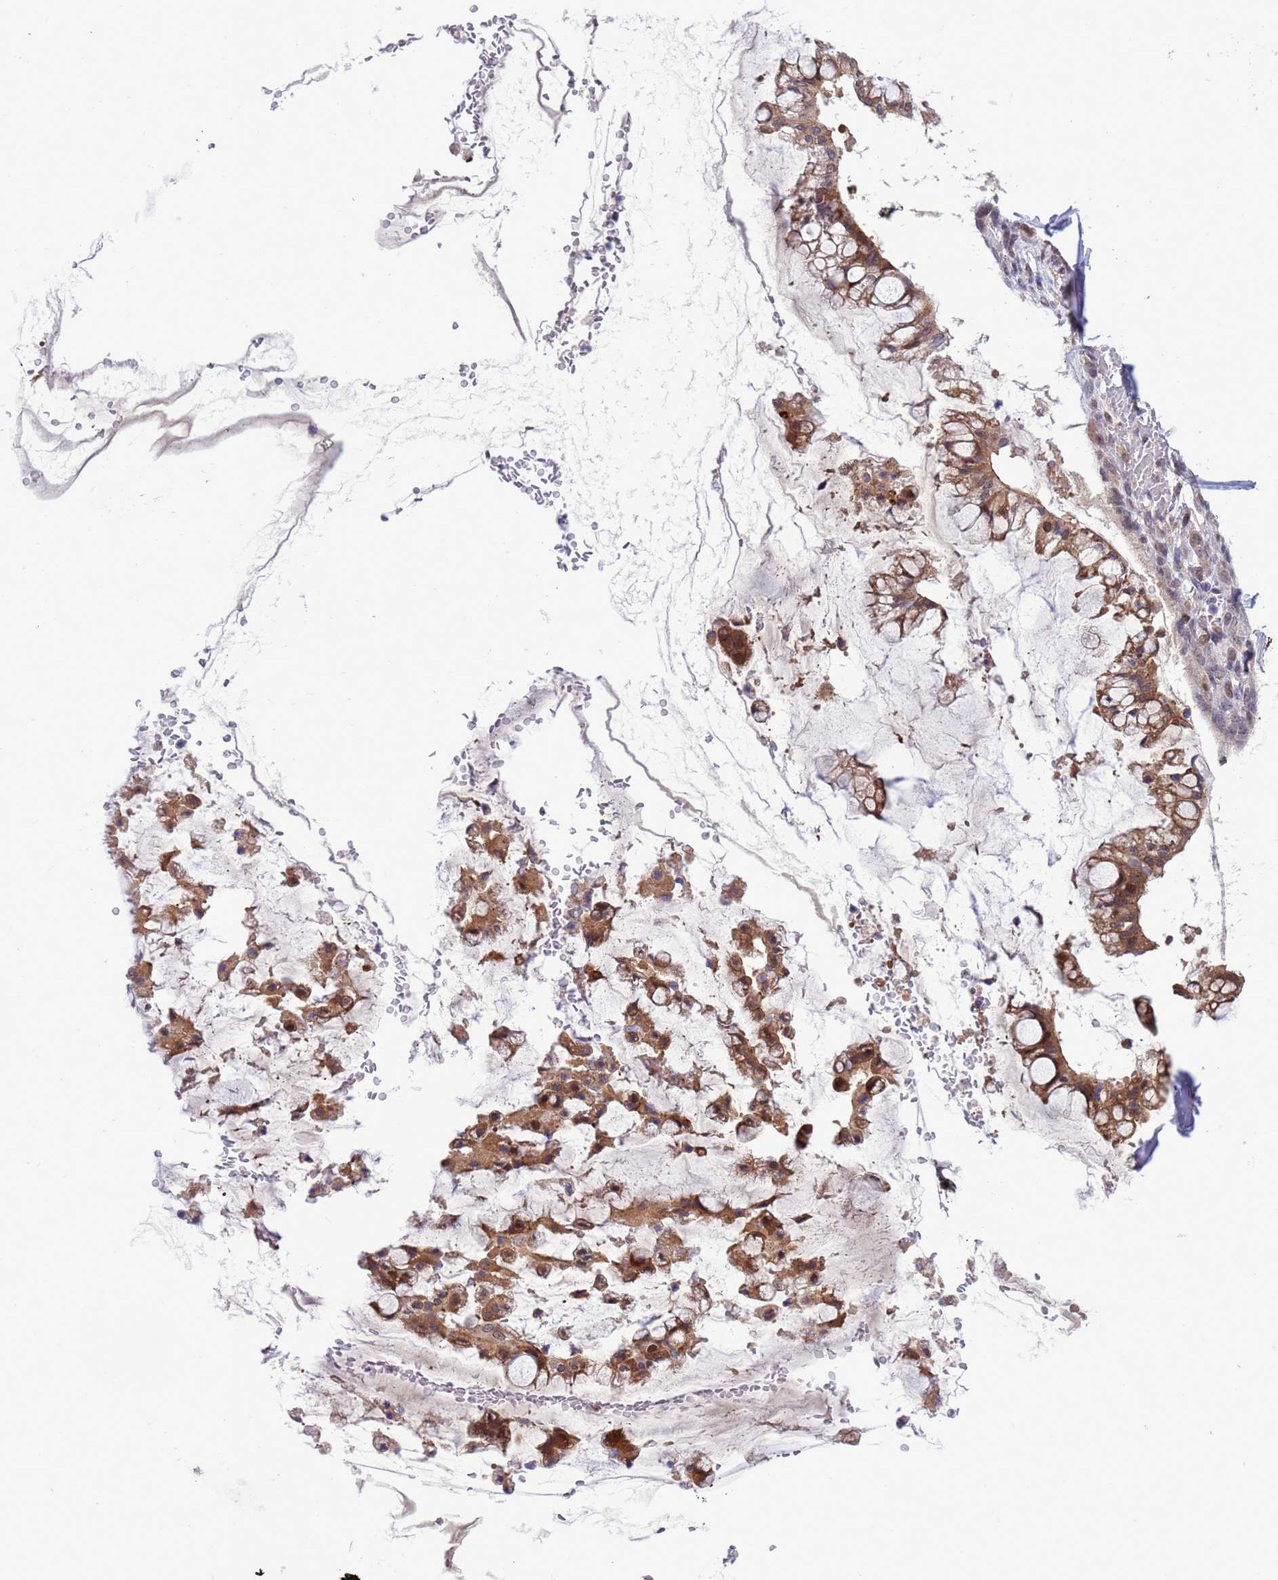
{"staining": {"intensity": "moderate", "quantity": ">75%", "location": "cytoplasmic/membranous"}, "tissue": "ovarian cancer", "cell_type": "Tumor cells", "image_type": "cancer", "snomed": [{"axis": "morphology", "description": "Cystadenocarcinoma, mucinous, NOS"}, {"axis": "topography", "description": "Ovary"}], "caption": "Tumor cells show medium levels of moderate cytoplasmic/membranous staining in approximately >75% of cells in ovarian cancer (mucinous cystadenocarcinoma).", "gene": "RASD1", "patient": {"sex": "female", "age": 73}}